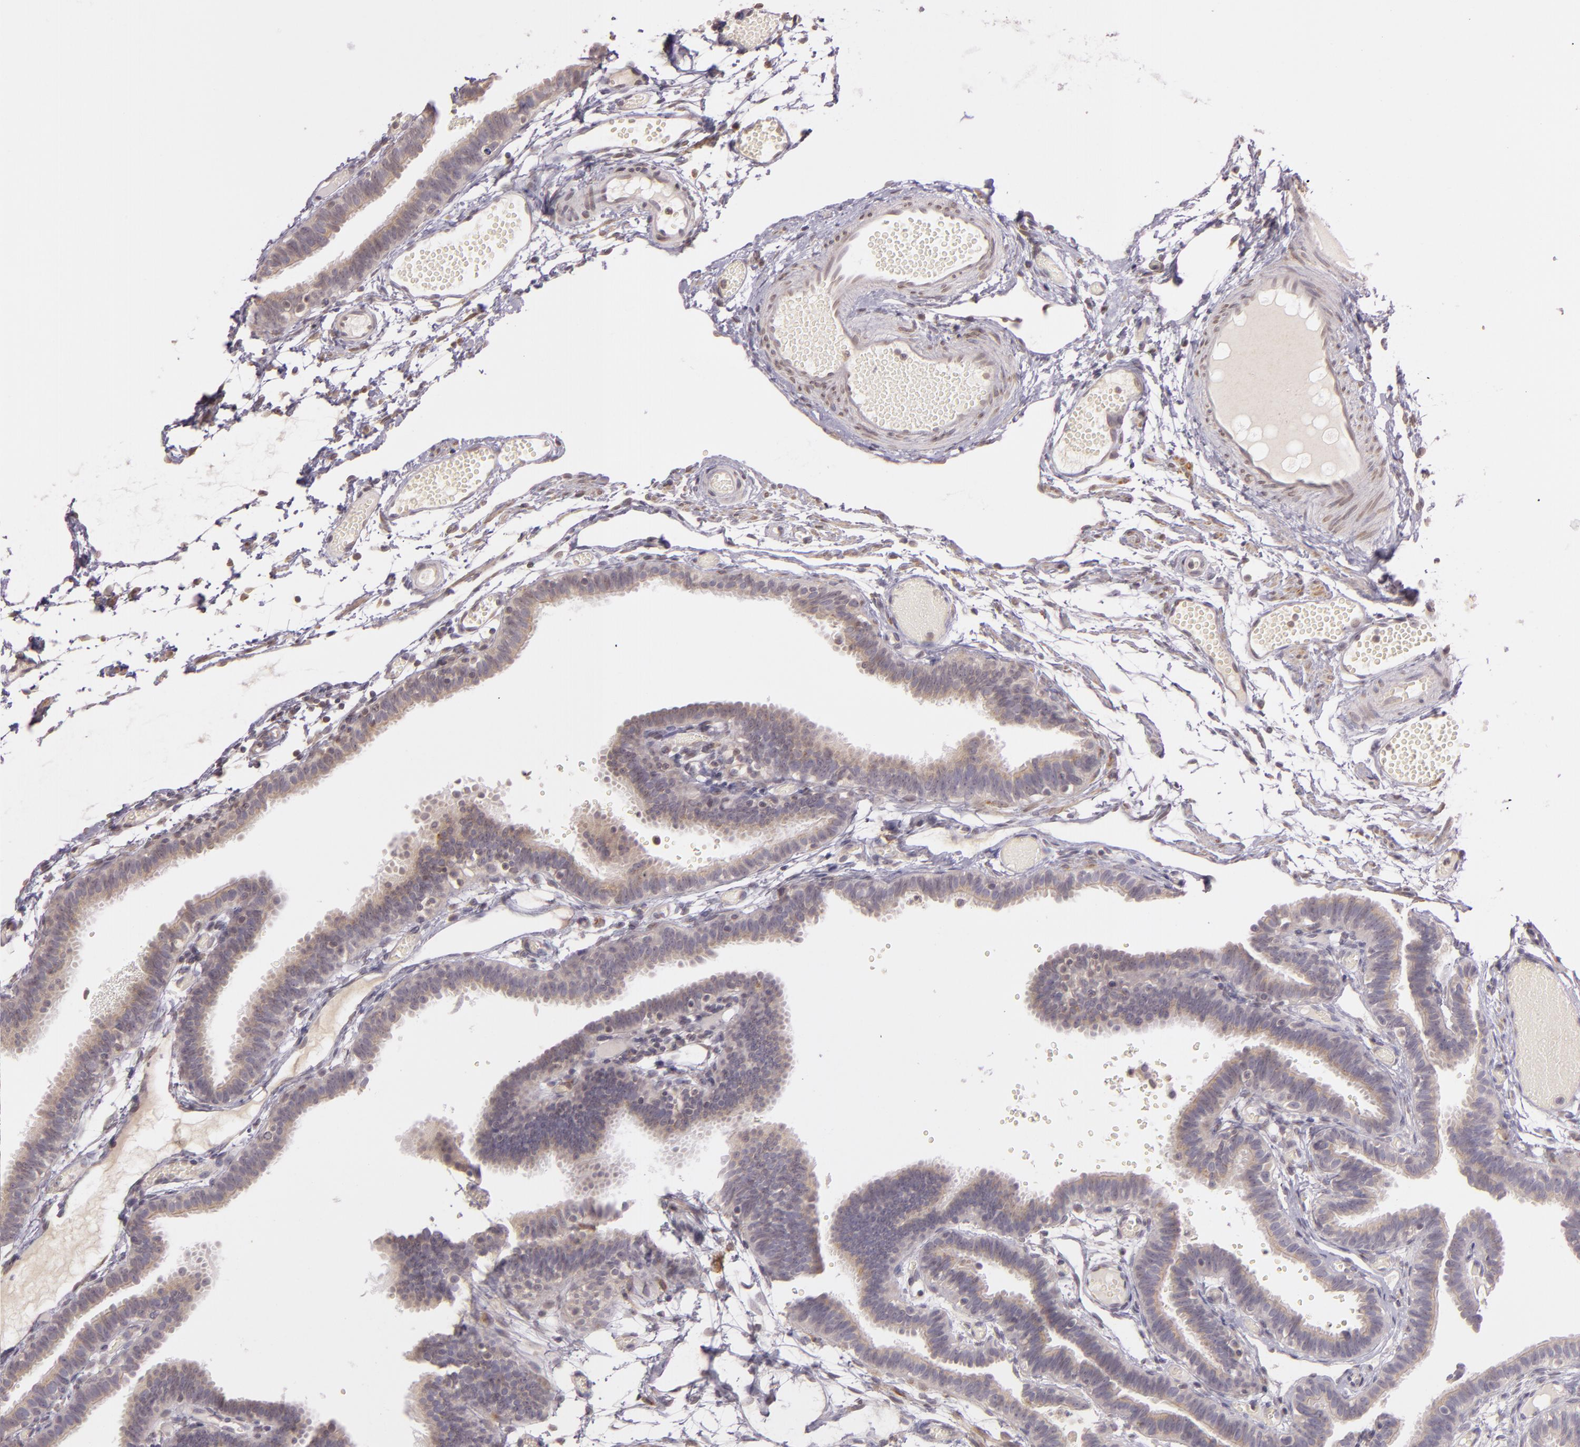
{"staining": {"intensity": "weak", "quantity": ">75%", "location": "cytoplasmic/membranous"}, "tissue": "fallopian tube", "cell_type": "Glandular cells", "image_type": "normal", "snomed": [{"axis": "morphology", "description": "Normal tissue, NOS"}, {"axis": "topography", "description": "Fallopian tube"}], "caption": "Protein staining of normal fallopian tube displays weak cytoplasmic/membranous expression in approximately >75% of glandular cells.", "gene": "LGMN", "patient": {"sex": "female", "age": 29}}